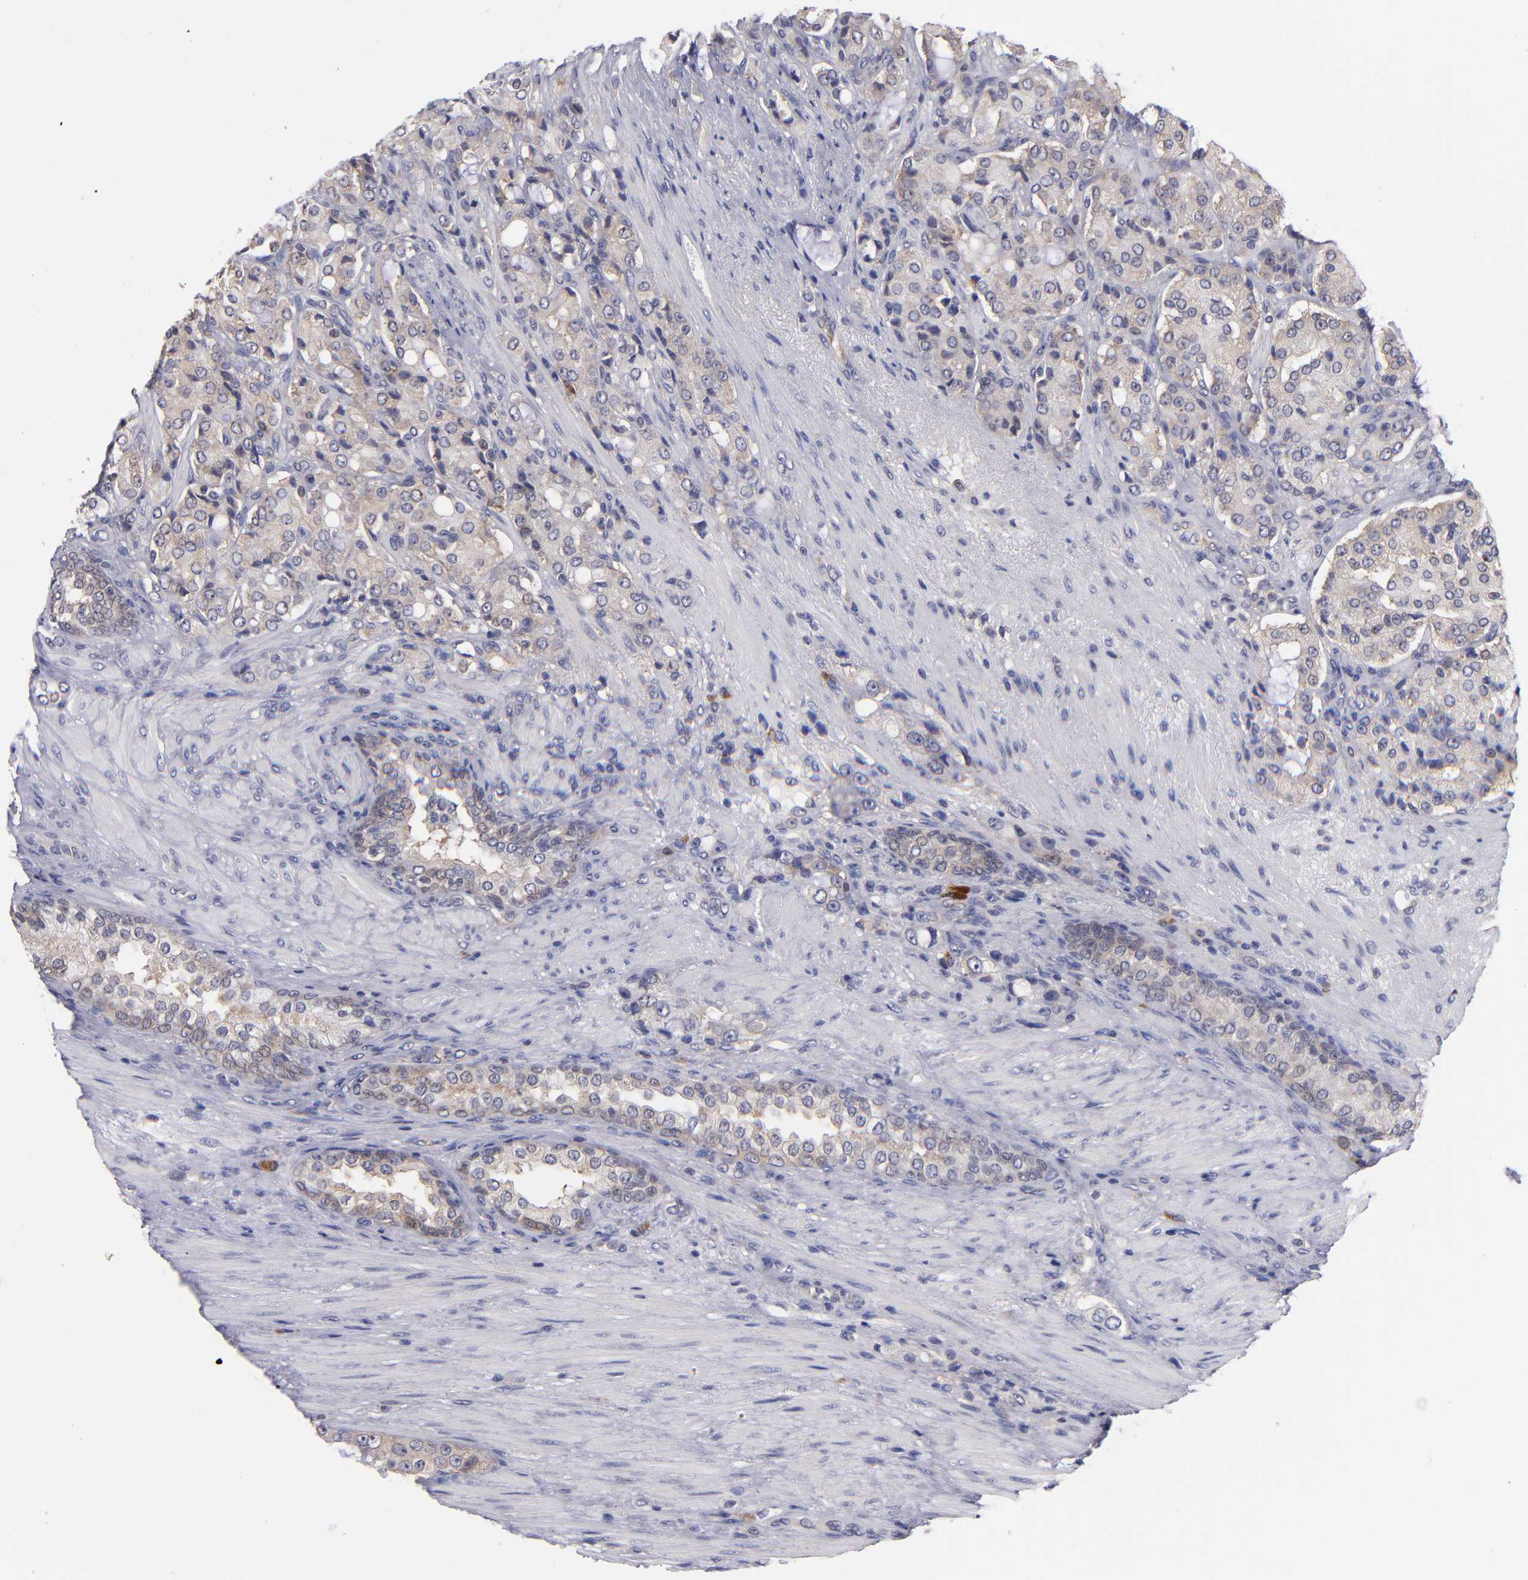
{"staining": {"intensity": "weak", "quantity": ">75%", "location": "cytoplasmic/membranous"}, "tissue": "prostate cancer", "cell_type": "Tumor cells", "image_type": "cancer", "snomed": [{"axis": "morphology", "description": "Adenocarcinoma, High grade"}, {"axis": "topography", "description": "Prostate"}], "caption": "Protein expression by immunohistochemistry (IHC) exhibits weak cytoplasmic/membranous expression in about >75% of tumor cells in prostate high-grade adenocarcinoma. (DAB IHC, brown staining for protein, blue staining for nuclei).", "gene": "EIF3L", "patient": {"sex": "male", "age": 72}}